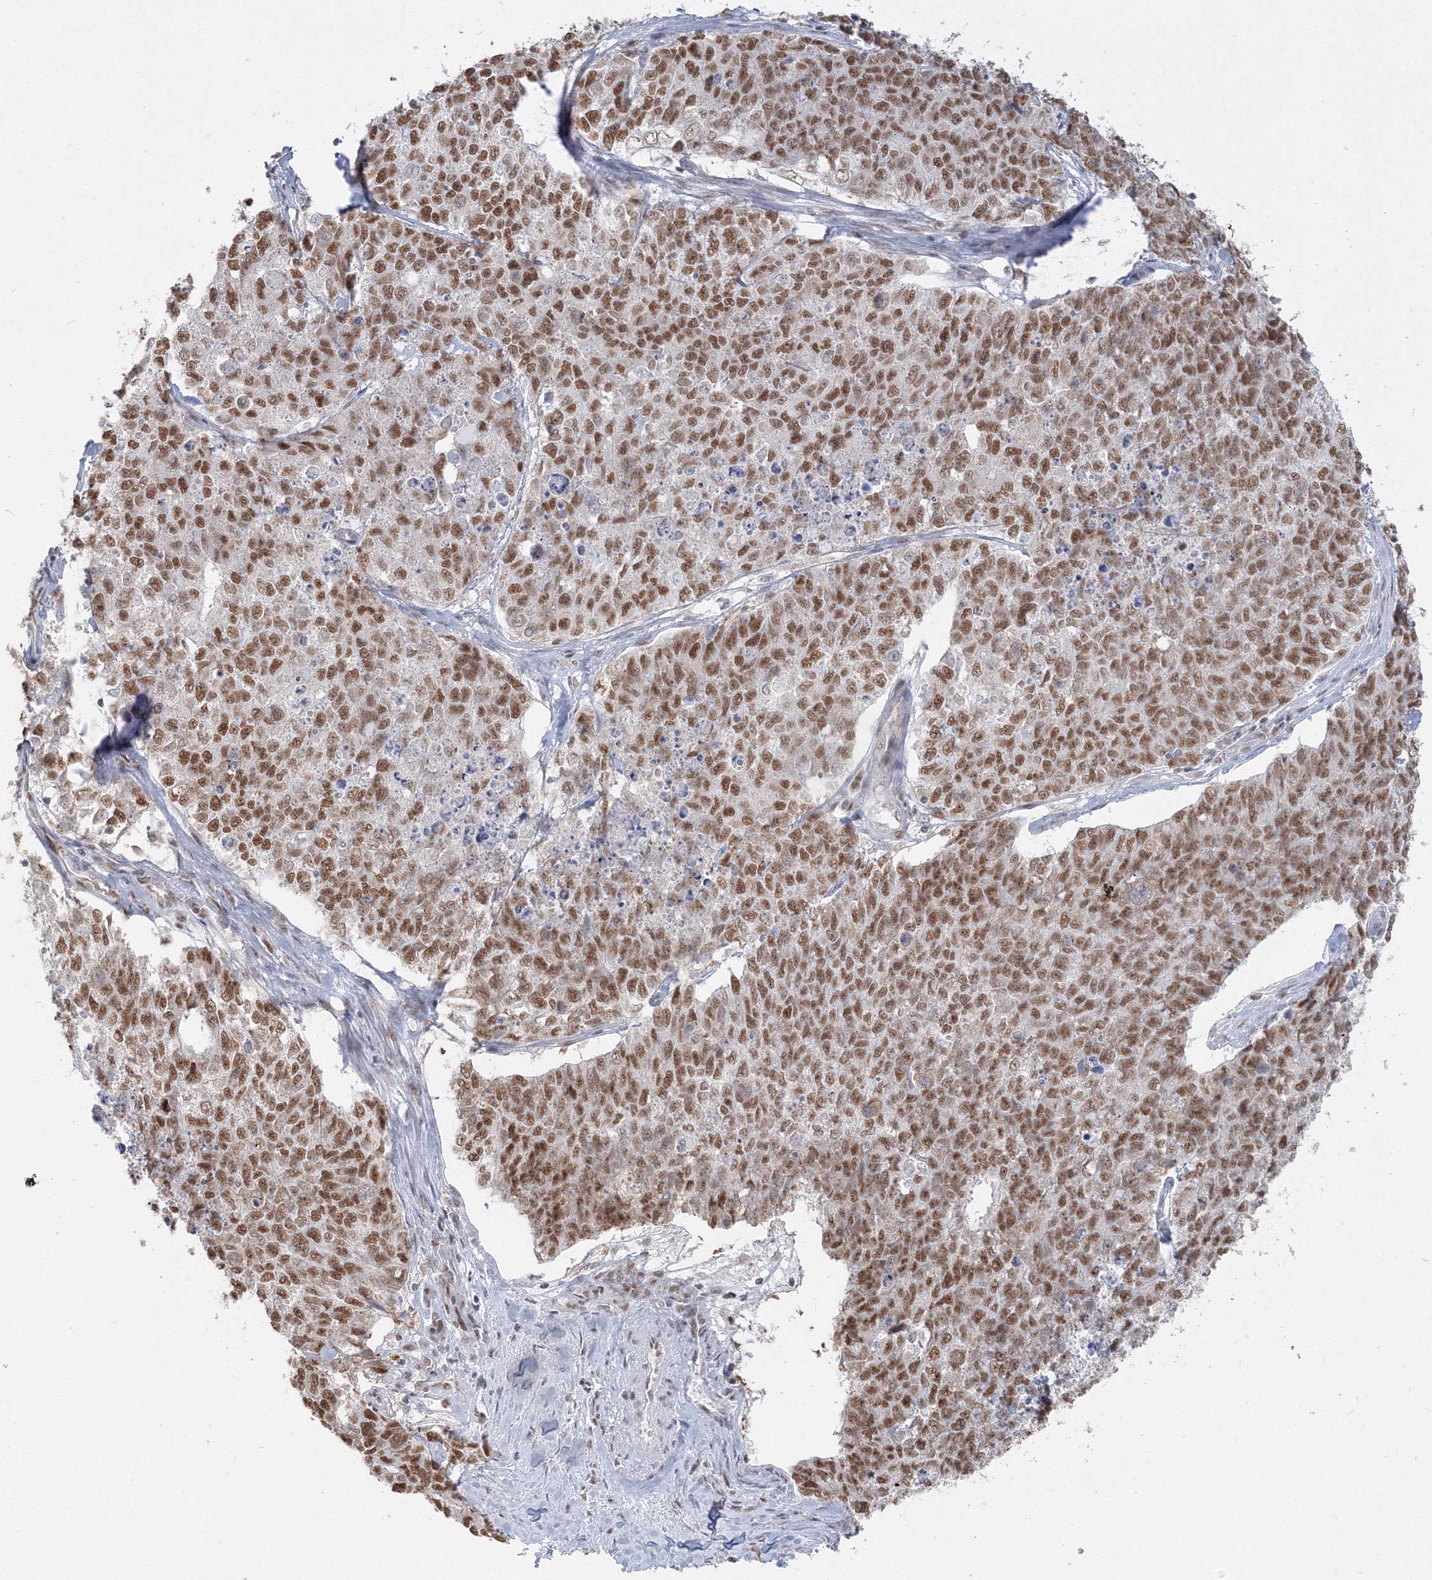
{"staining": {"intensity": "moderate", "quantity": ">75%", "location": "nuclear"}, "tissue": "cervical cancer", "cell_type": "Tumor cells", "image_type": "cancer", "snomed": [{"axis": "morphology", "description": "Squamous cell carcinoma, NOS"}, {"axis": "topography", "description": "Cervix"}], "caption": "Brown immunohistochemical staining in human squamous cell carcinoma (cervical) displays moderate nuclear staining in approximately >75% of tumor cells.", "gene": "PPP4R2", "patient": {"sex": "female", "age": 63}}